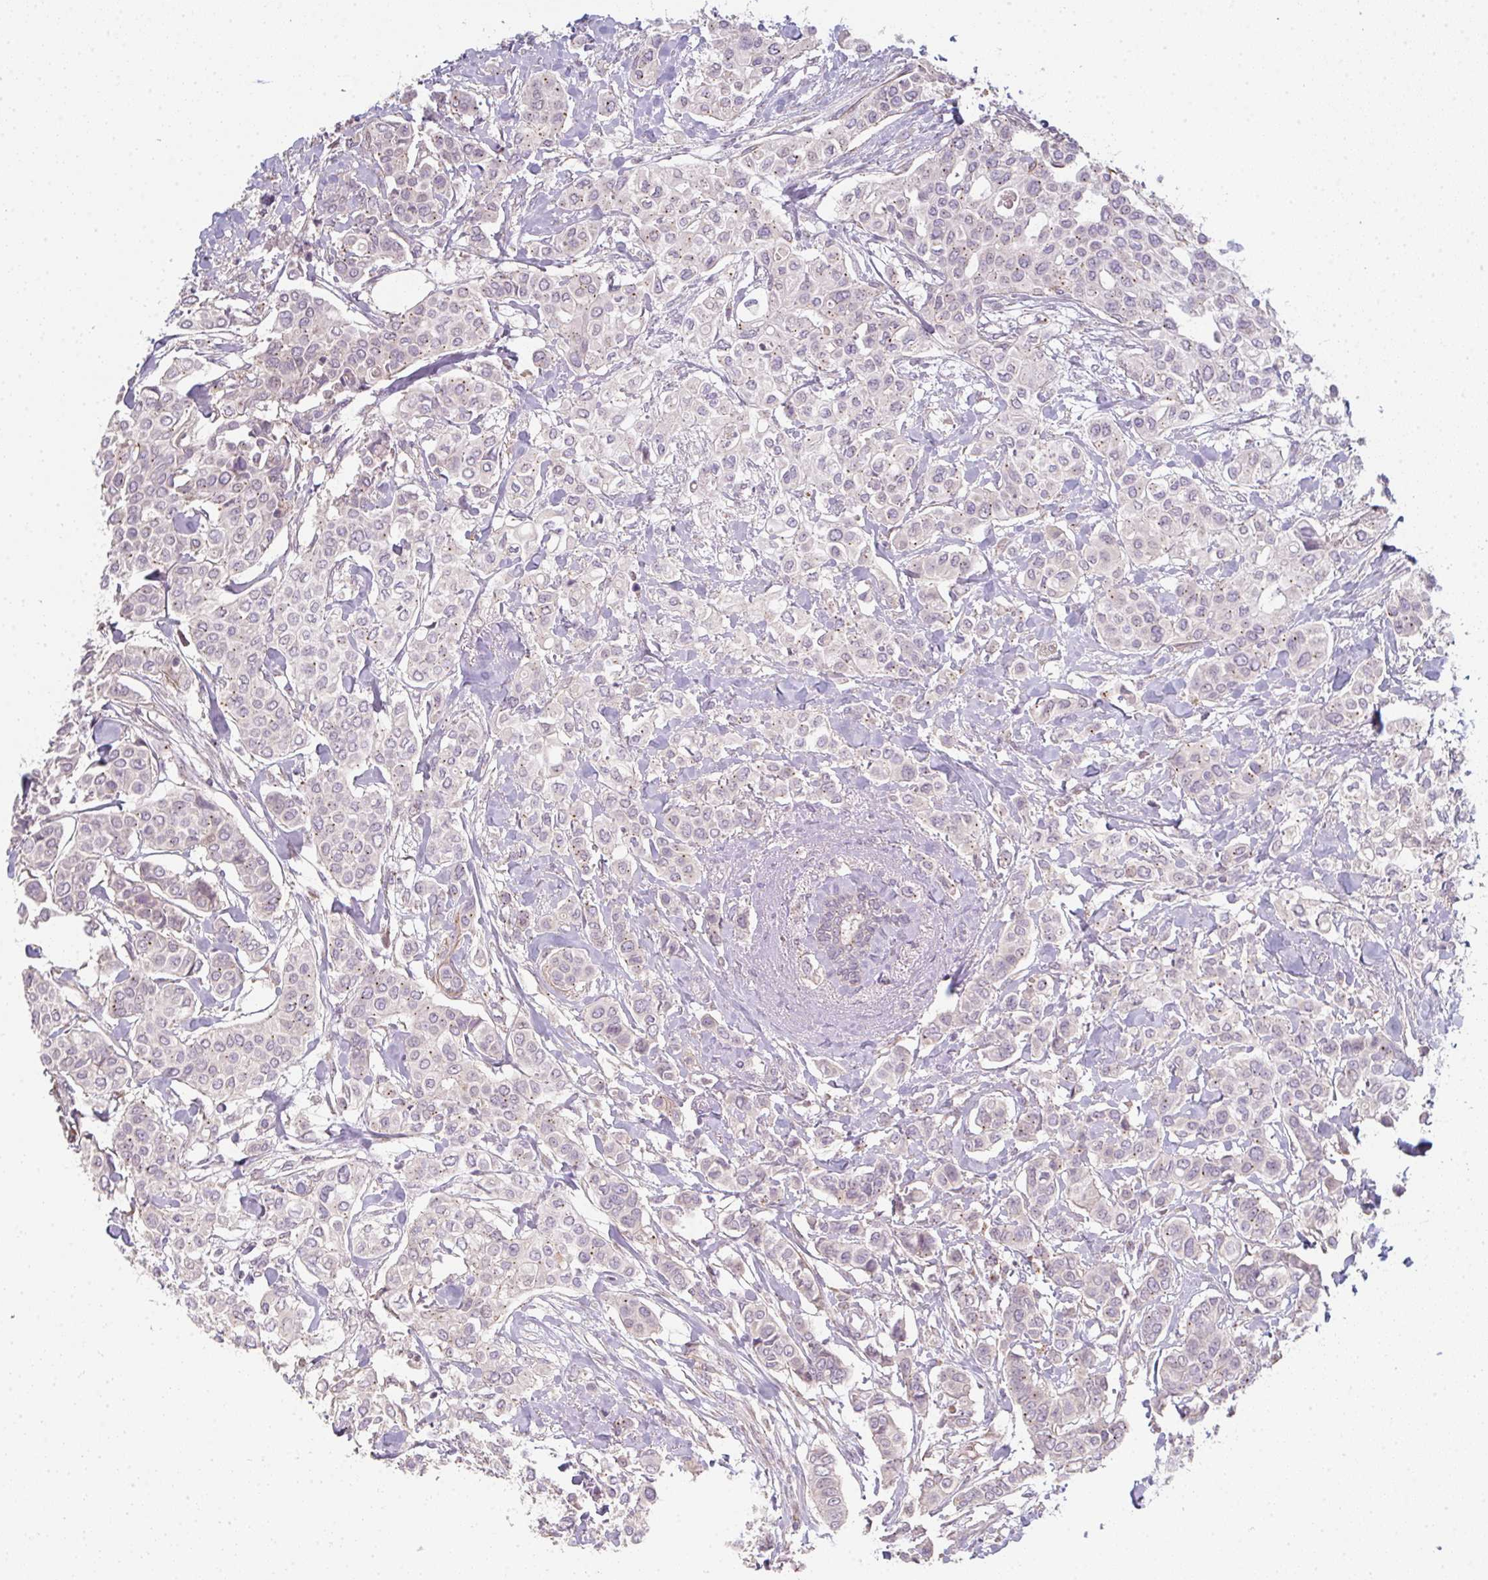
{"staining": {"intensity": "negative", "quantity": "none", "location": "none"}, "tissue": "breast cancer", "cell_type": "Tumor cells", "image_type": "cancer", "snomed": [{"axis": "morphology", "description": "Lobular carcinoma"}, {"axis": "topography", "description": "Breast"}], "caption": "Tumor cells are negative for protein expression in human breast lobular carcinoma. (Stains: DAB (3,3'-diaminobenzidine) immunohistochemistry (IHC) with hematoxylin counter stain, Microscopy: brightfield microscopy at high magnification).", "gene": "TMEM237", "patient": {"sex": "female", "age": 51}}